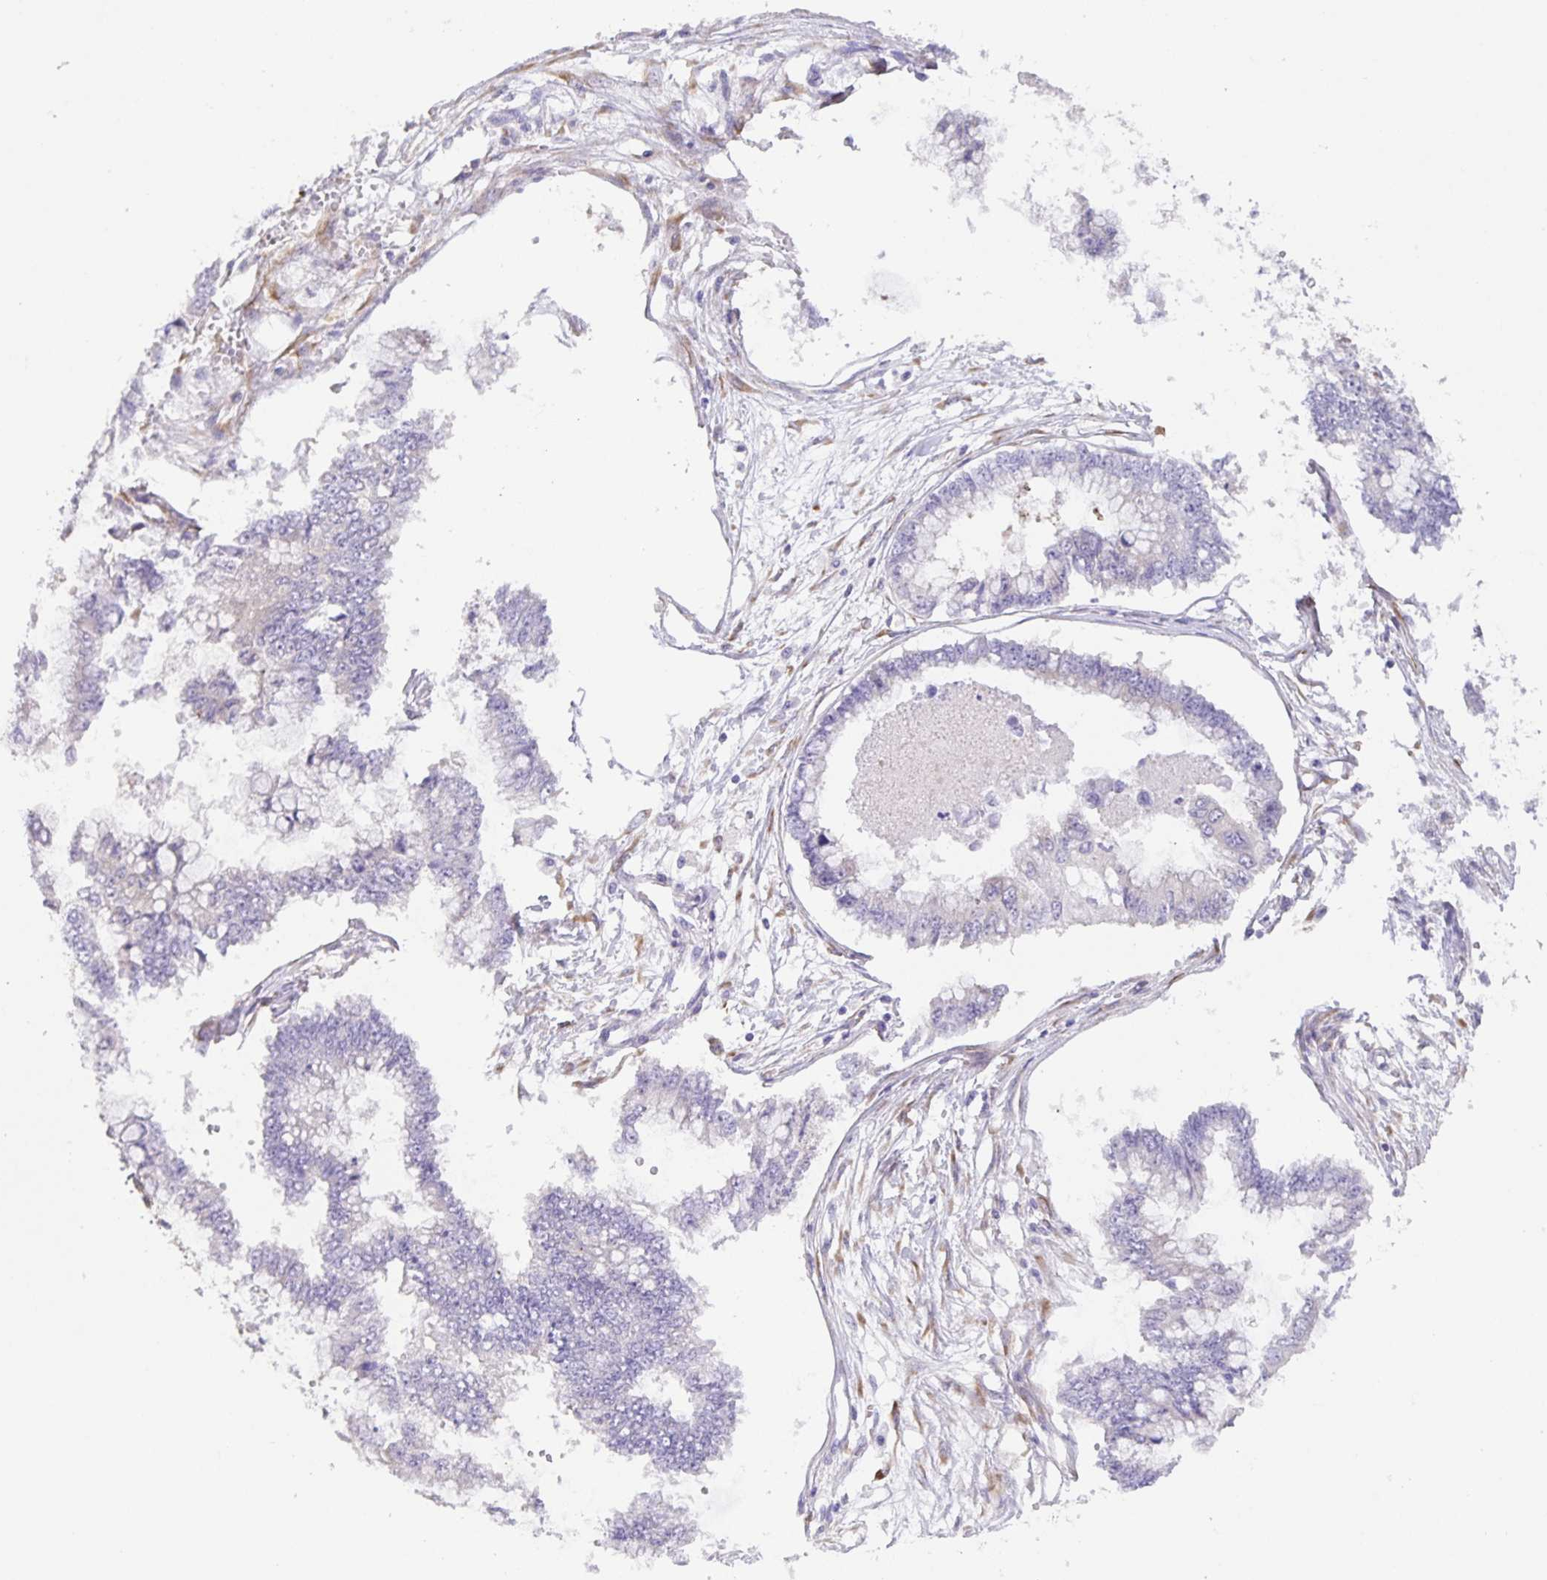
{"staining": {"intensity": "negative", "quantity": "none", "location": "none"}, "tissue": "ovarian cancer", "cell_type": "Tumor cells", "image_type": "cancer", "snomed": [{"axis": "morphology", "description": "Cystadenocarcinoma, mucinous, NOS"}, {"axis": "topography", "description": "Ovary"}], "caption": "Tumor cells are negative for protein expression in human mucinous cystadenocarcinoma (ovarian).", "gene": "PRR36", "patient": {"sex": "female", "age": 72}}